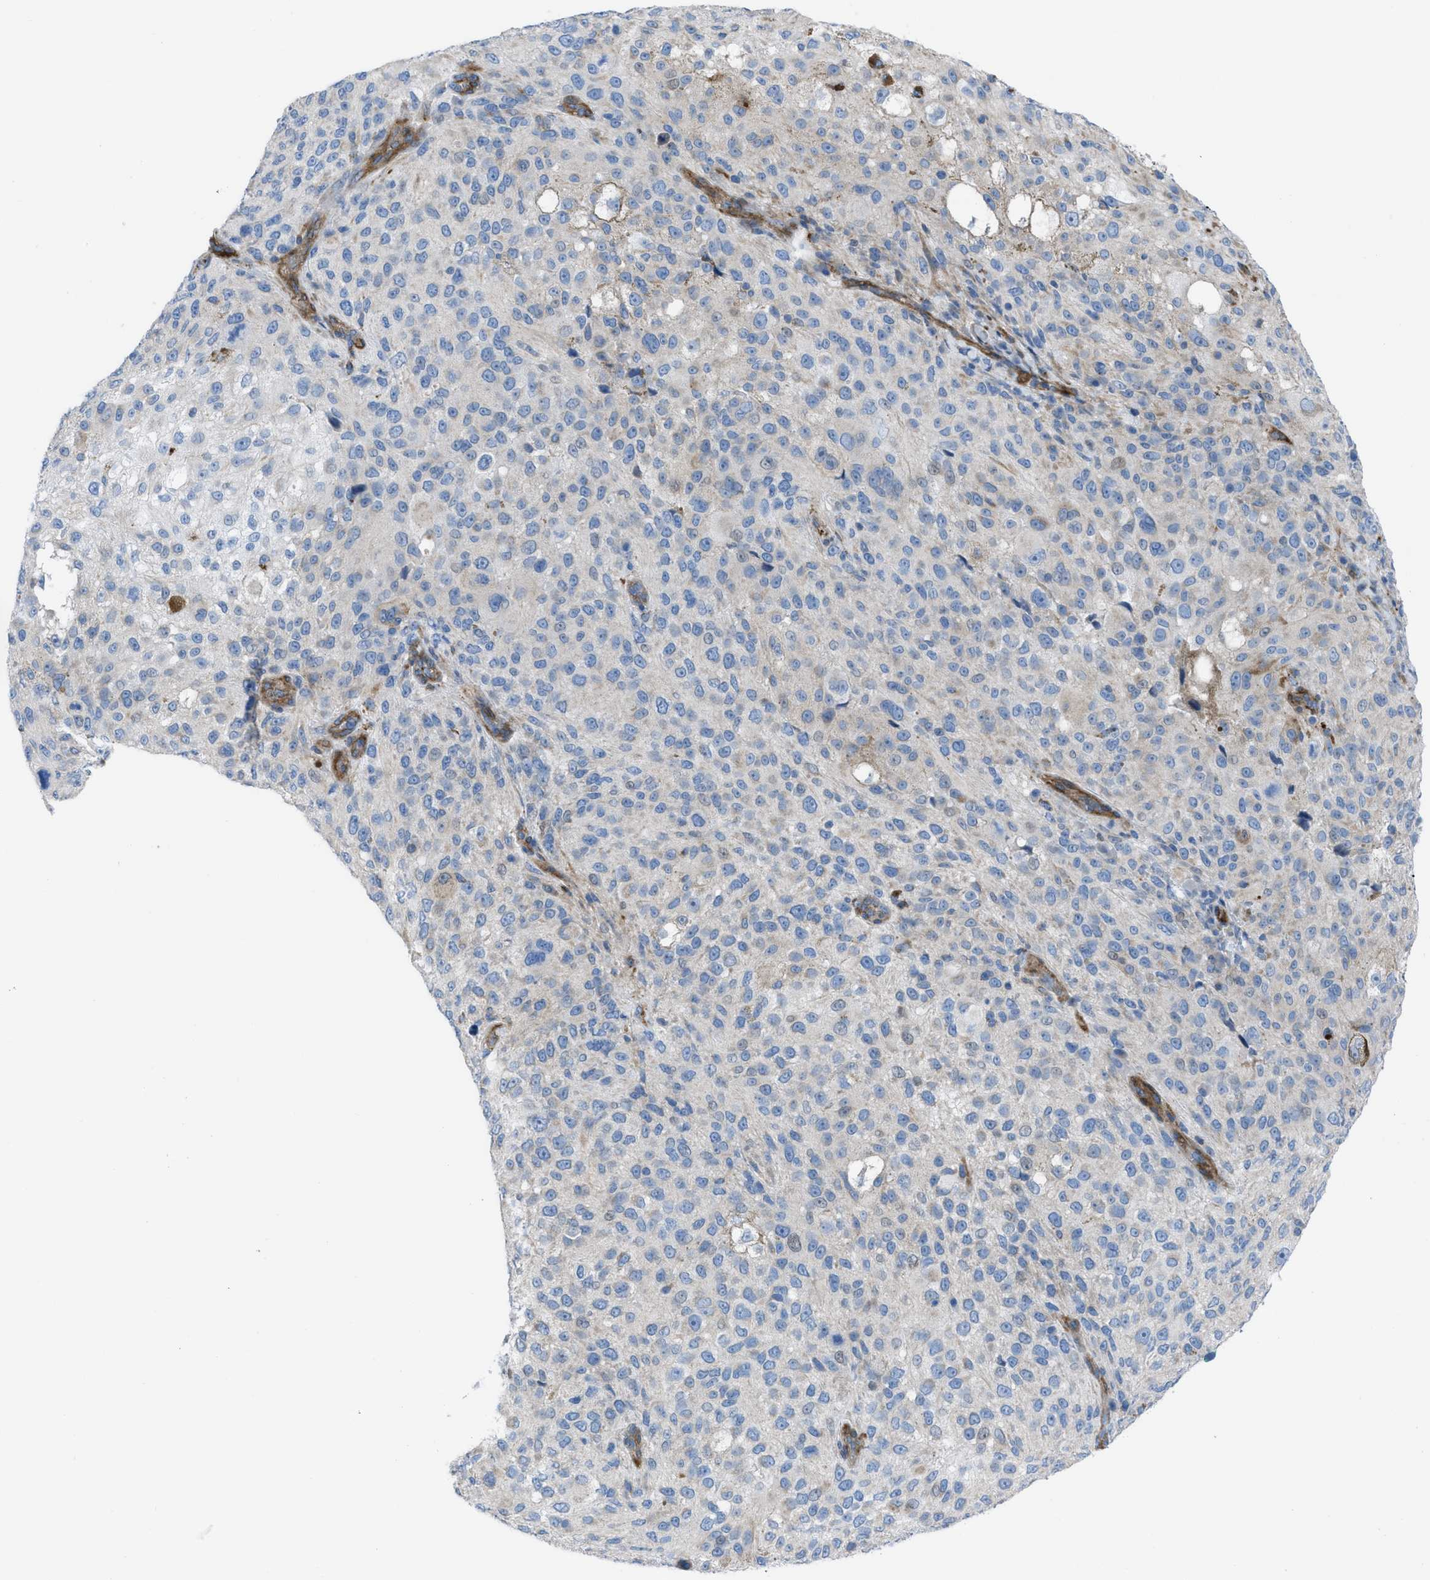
{"staining": {"intensity": "negative", "quantity": "none", "location": "none"}, "tissue": "melanoma", "cell_type": "Tumor cells", "image_type": "cancer", "snomed": [{"axis": "morphology", "description": "Necrosis, NOS"}, {"axis": "morphology", "description": "Malignant melanoma, NOS"}, {"axis": "topography", "description": "Skin"}], "caption": "DAB (3,3'-diaminobenzidine) immunohistochemical staining of malignant melanoma demonstrates no significant staining in tumor cells. The staining is performed using DAB (3,3'-diaminobenzidine) brown chromogen with nuclei counter-stained in using hematoxylin.", "gene": "KCNH7", "patient": {"sex": "female", "age": 87}}